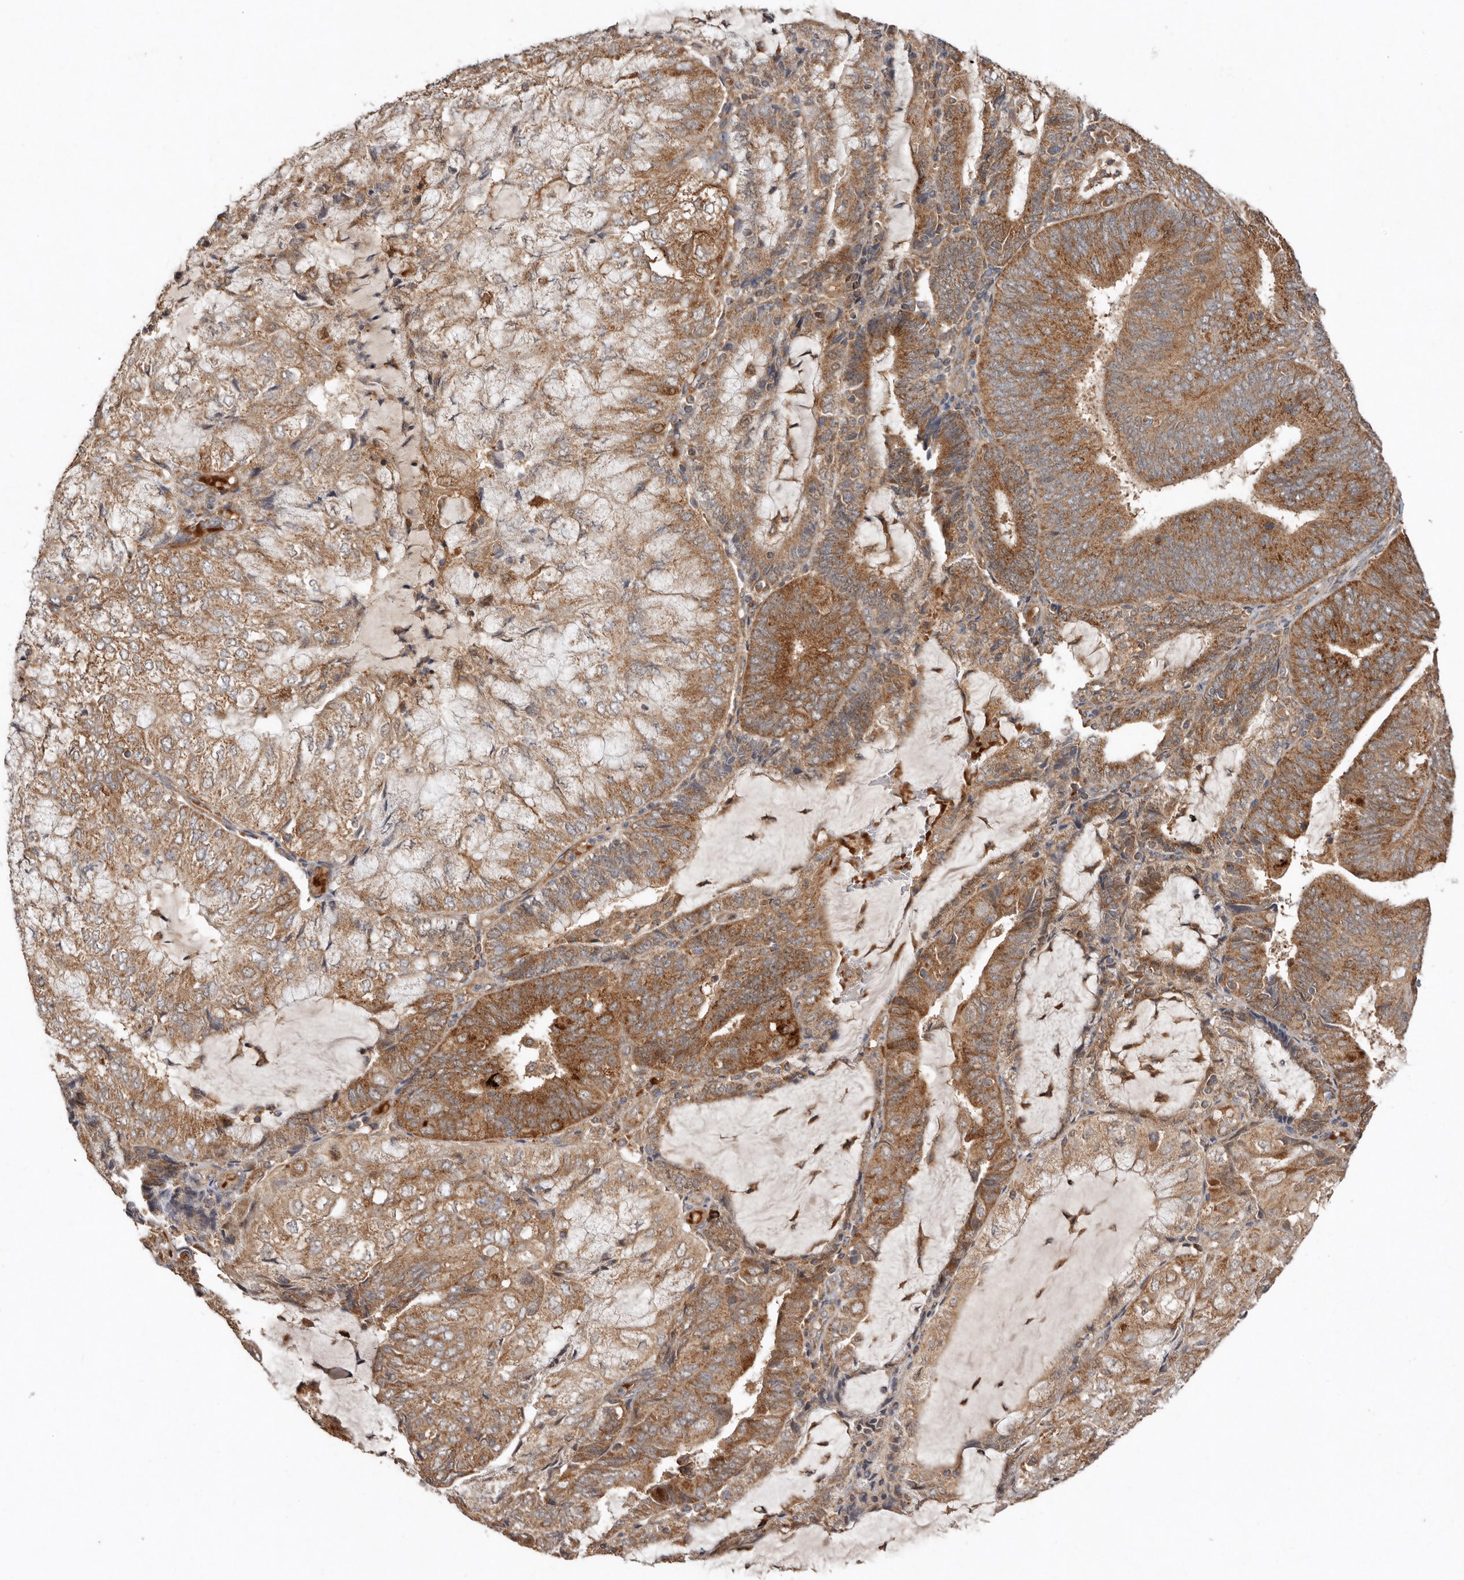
{"staining": {"intensity": "moderate", "quantity": ">75%", "location": "cytoplasmic/membranous"}, "tissue": "endometrial cancer", "cell_type": "Tumor cells", "image_type": "cancer", "snomed": [{"axis": "morphology", "description": "Adenocarcinoma, NOS"}, {"axis": "topography", "description": "Endometrium"}], "caption": "Endometrial cancer was stained to show a protein in brown. There is medium levels of moderate cytoplasmic/membranous staining in approximately >75% of tumor cells. The staining is performed using DAB brown chromogen to label protein expression. The nuclei are counter-stained blue using hematoxylin.", "gene": "GOT1L1", "patient": {"sex": "female", "age": 81}}